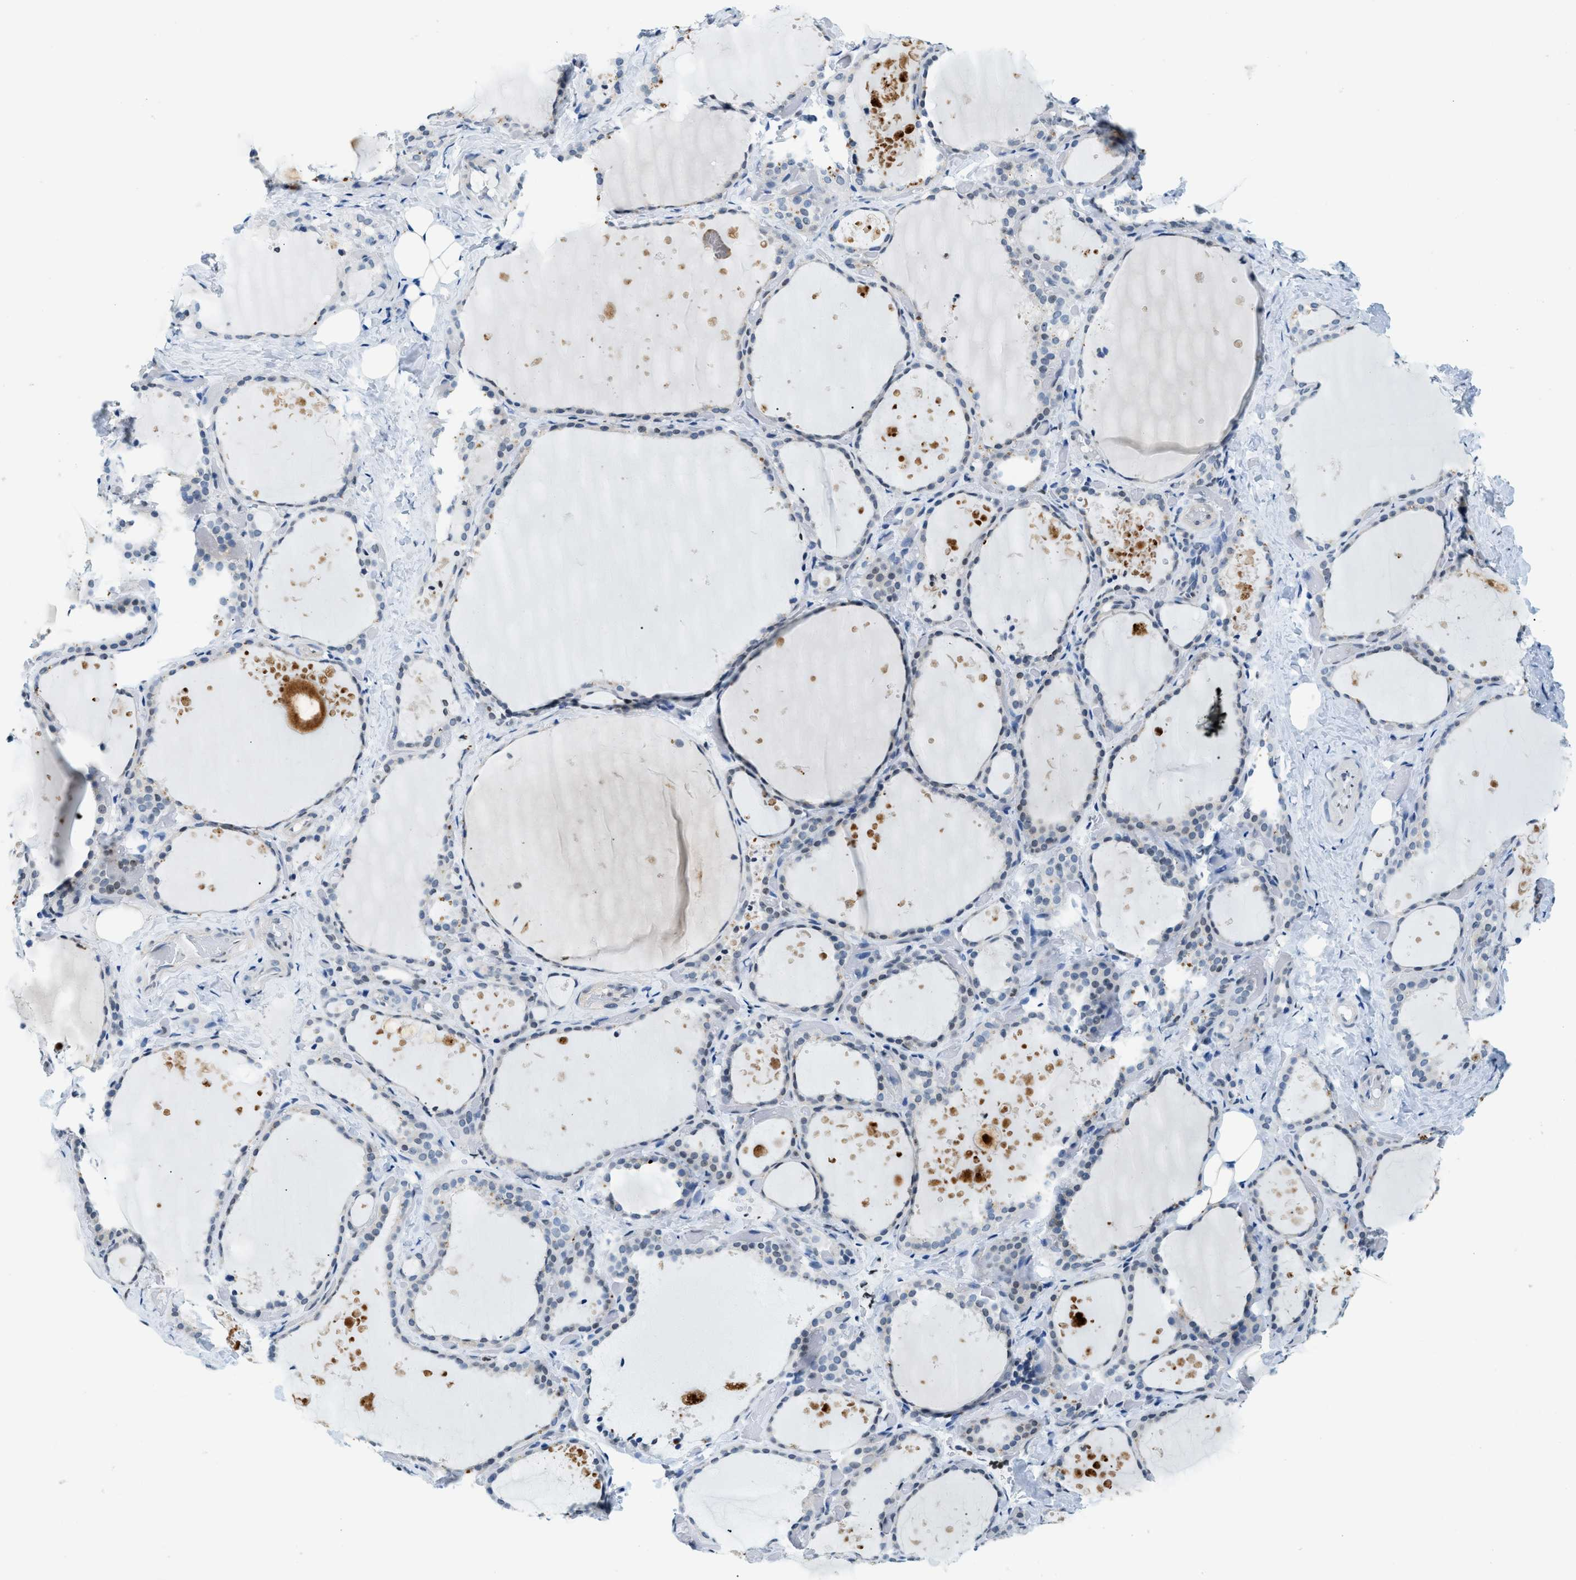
{"staining": {"intensity": "strong", "quantity": "25%-75%", "location": "cytoplasmic/membranous"}, "tissue": "thyroid gland", "cell_type": "Glandular cells", "image_type": "normal", "snomed": [{"axis": "morphology", "description": "Normal tissue, NOS"}, {"axis": "topography", "description": "Thyroid gland"}], "caption": "This is a photomicrograph of IHC staining of normal thyroid gland, which shows strong positivity in the cytoplasmic/membranous of glandular cells.", "gene": "UVRAG", "patient": {"sex": "female", "age": 44}}